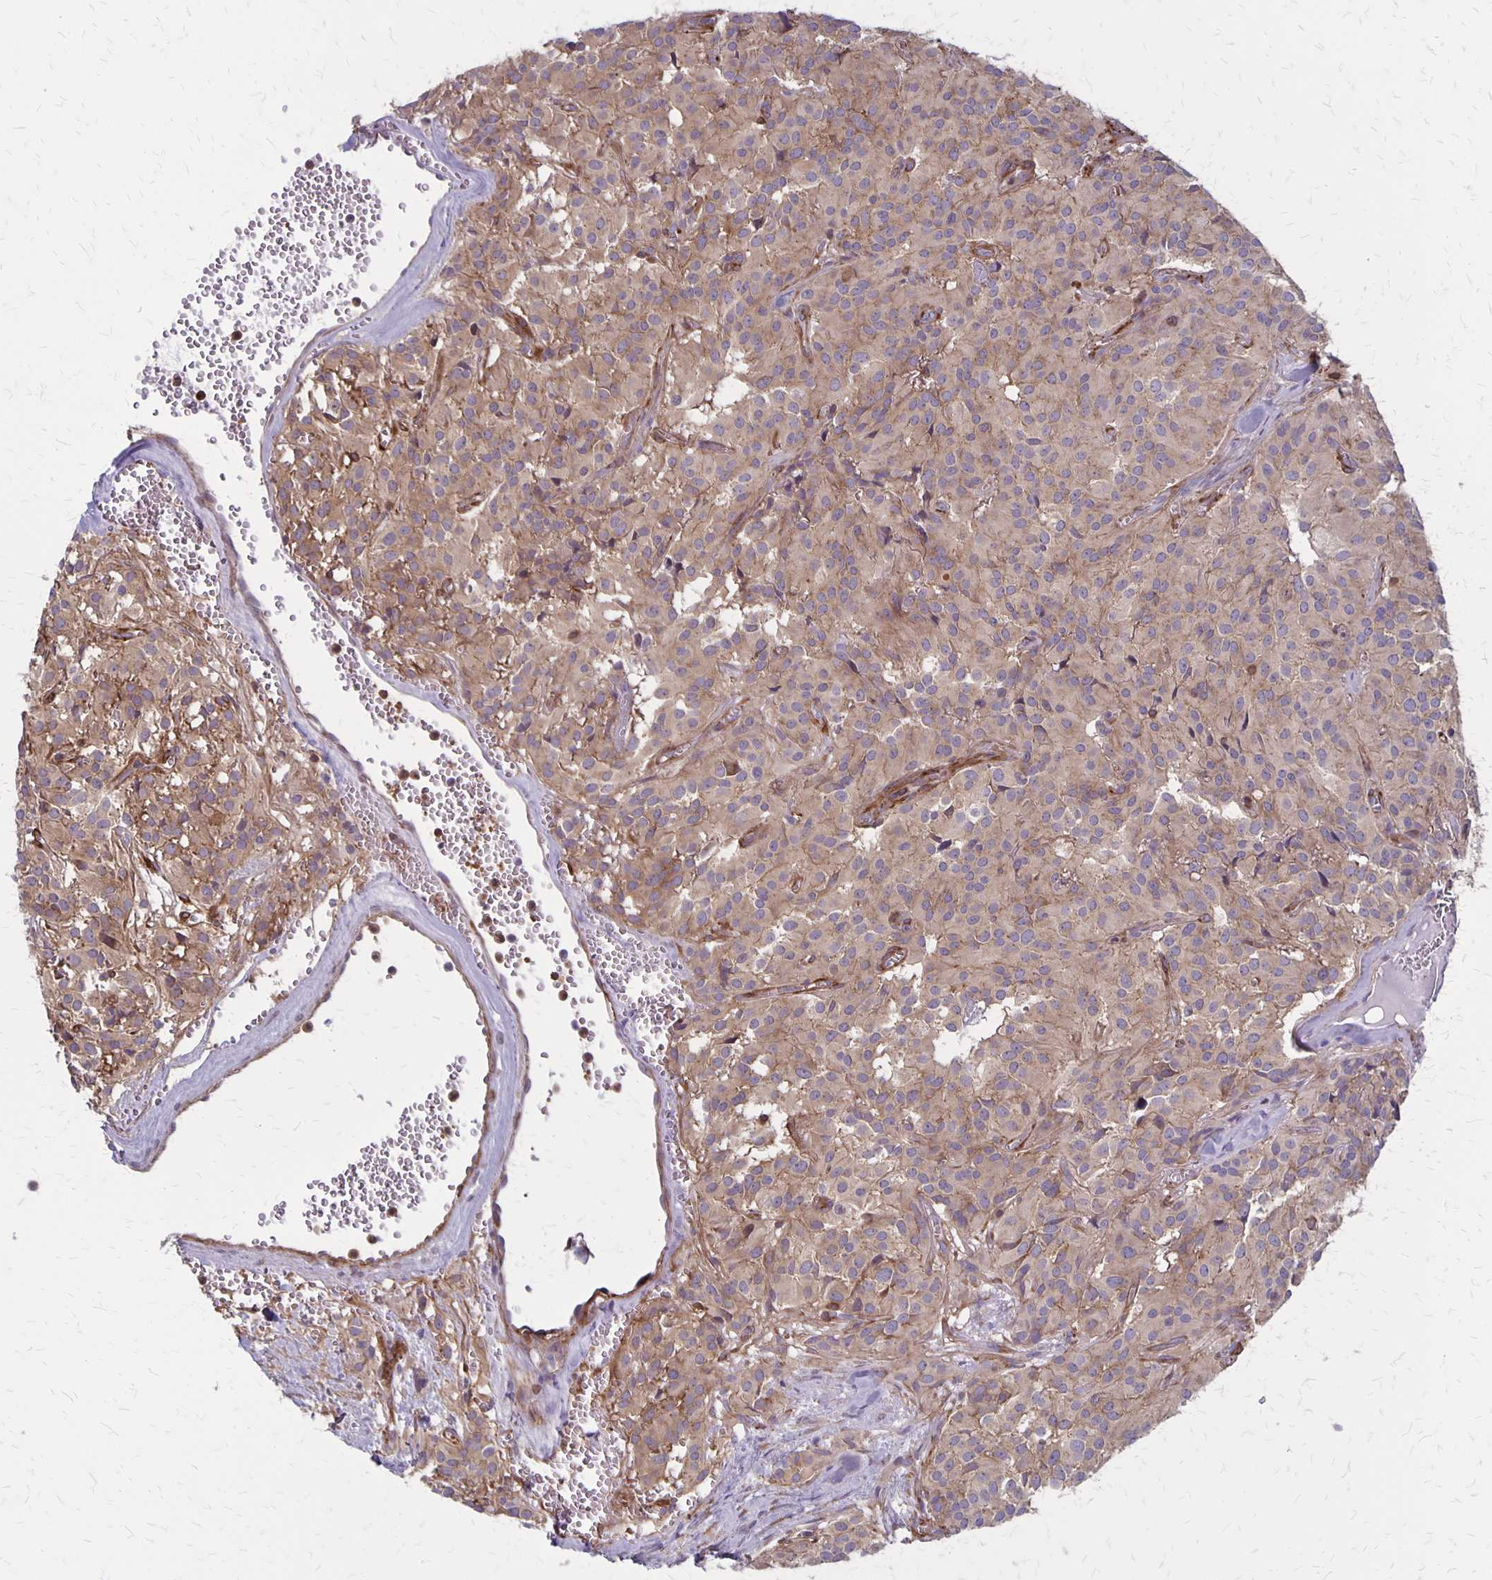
{"staining": {"intensity": "weak", "quantity": "25%-75%", "location": "cytoplasmic/membranous"}, "tissue": "glioma", "cell_type": "Tumor cells", "image_type": "cancer", "snomed": [{"axis": "morphology", "description": "Glioma, malignant, Low grade"}, {"axis": "topography", "description": "Brain"}], "caption": "The histopathology image shows a brown stain indicating the presence of a protein in the cytoplasmic/membranous of tumor cells in glioma. The protein is stained brown, and the nuclei are stained in blue (DAB (3,3'-diaminobenzidine) IHC with brightfield microscopy, high magnification).", "gene": "SEPTIN5", "patient": {"sex": "male", "age": 42}}